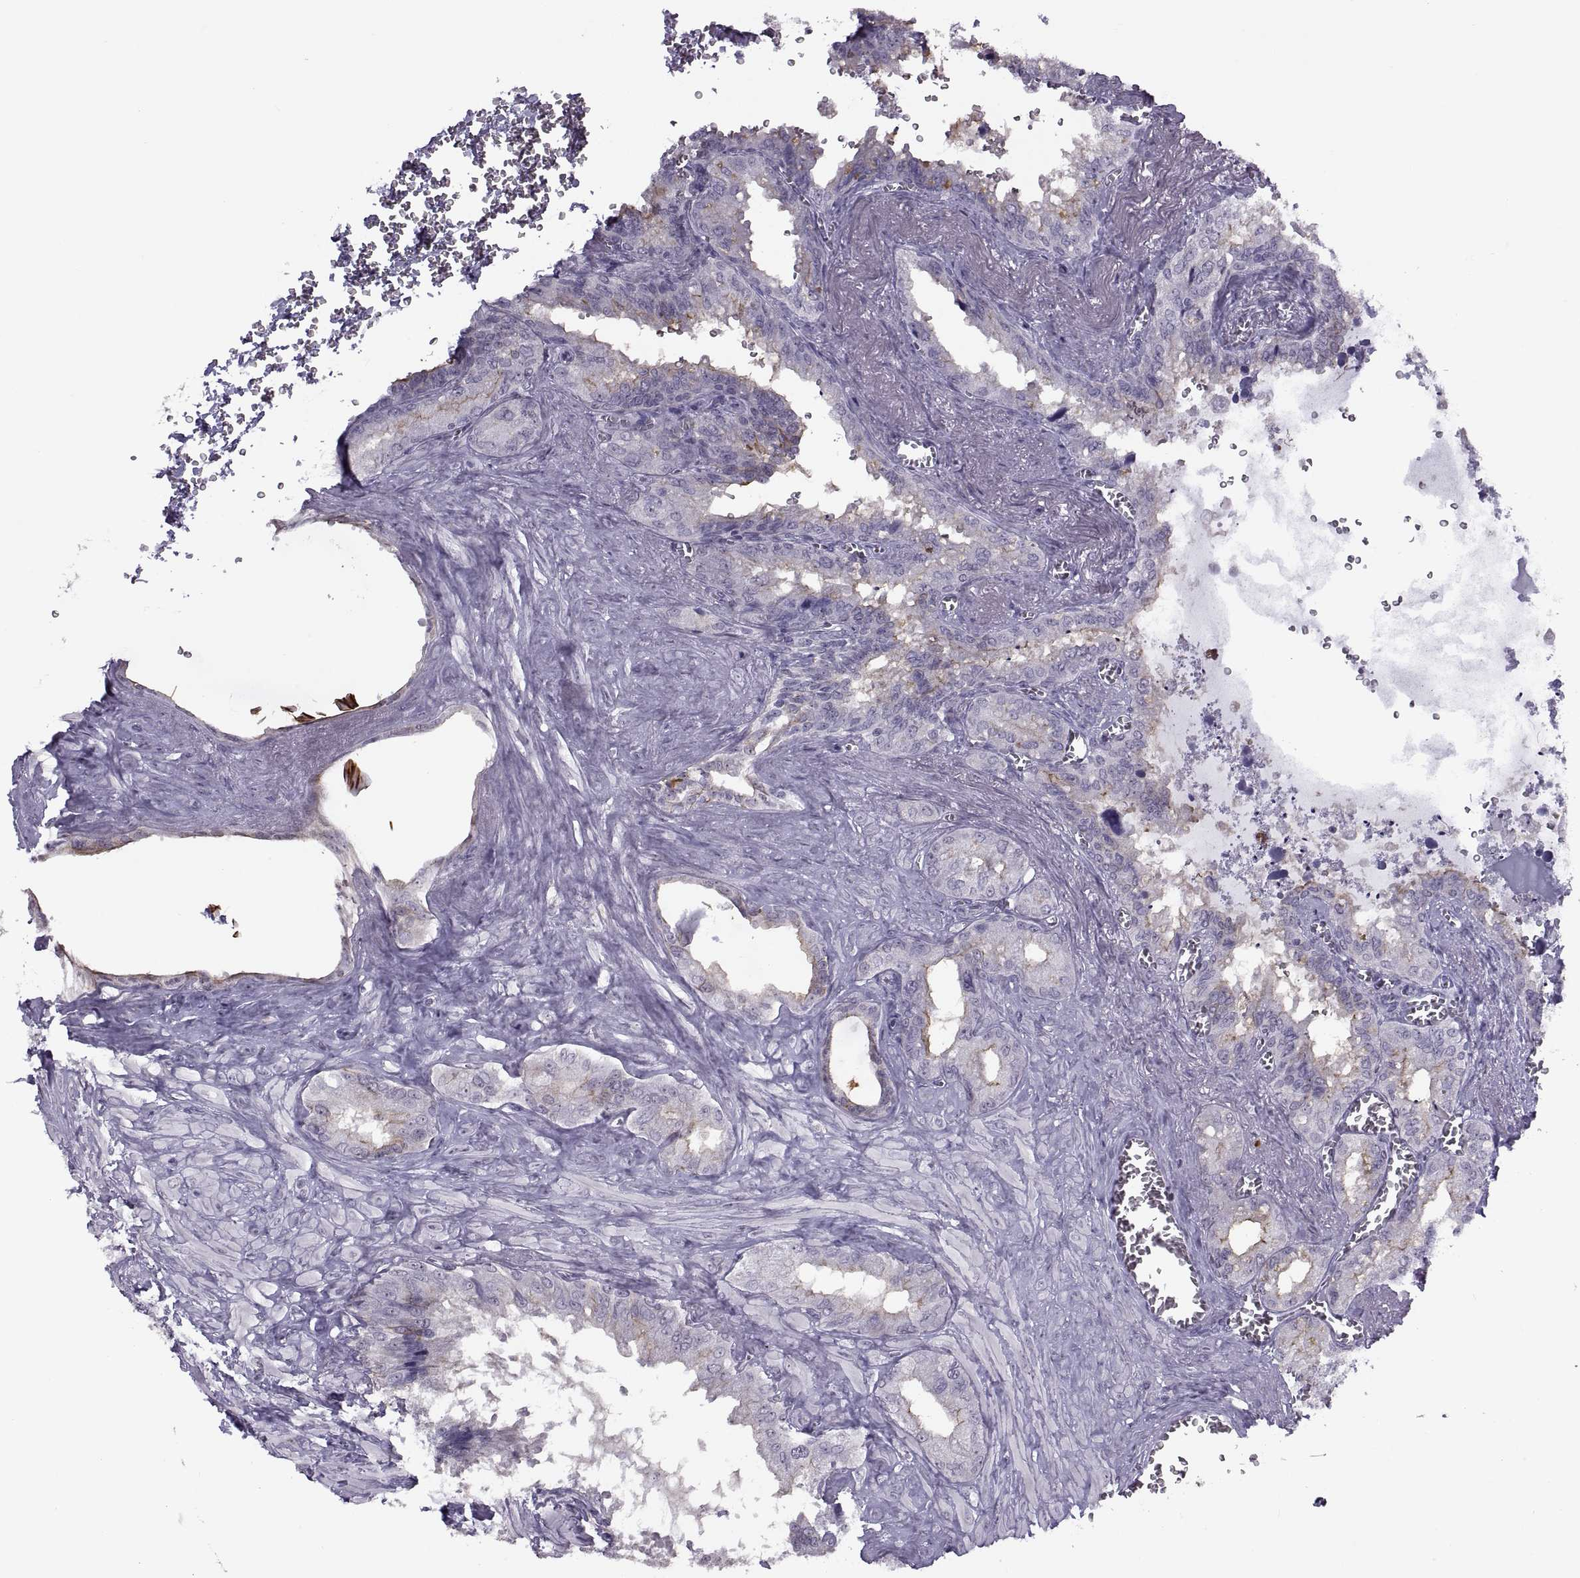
{"staining": {"intensity": "moderate", "quantity": "25%-75%", "location": "cytoplasmic/membranous"}, "tissue": "seminal vesicle", "cell_type": "Glandular cells", "image_type": "normal", "snomed": [{"axis": "morphology", "description": "Normal tissue, NOS"}, {"axis": "topography", "description": "Seminal veicle"}], "caption": "Protein staining of unremarkable seminal vesicle displays moderate cytoplasmic/membranous positivity in about 25%-75% of glandular cells. (IHC, brightfield microscopy, high magnification).", "gene": "ASIC2", "patient": {"sex": "male", "age": 72}}